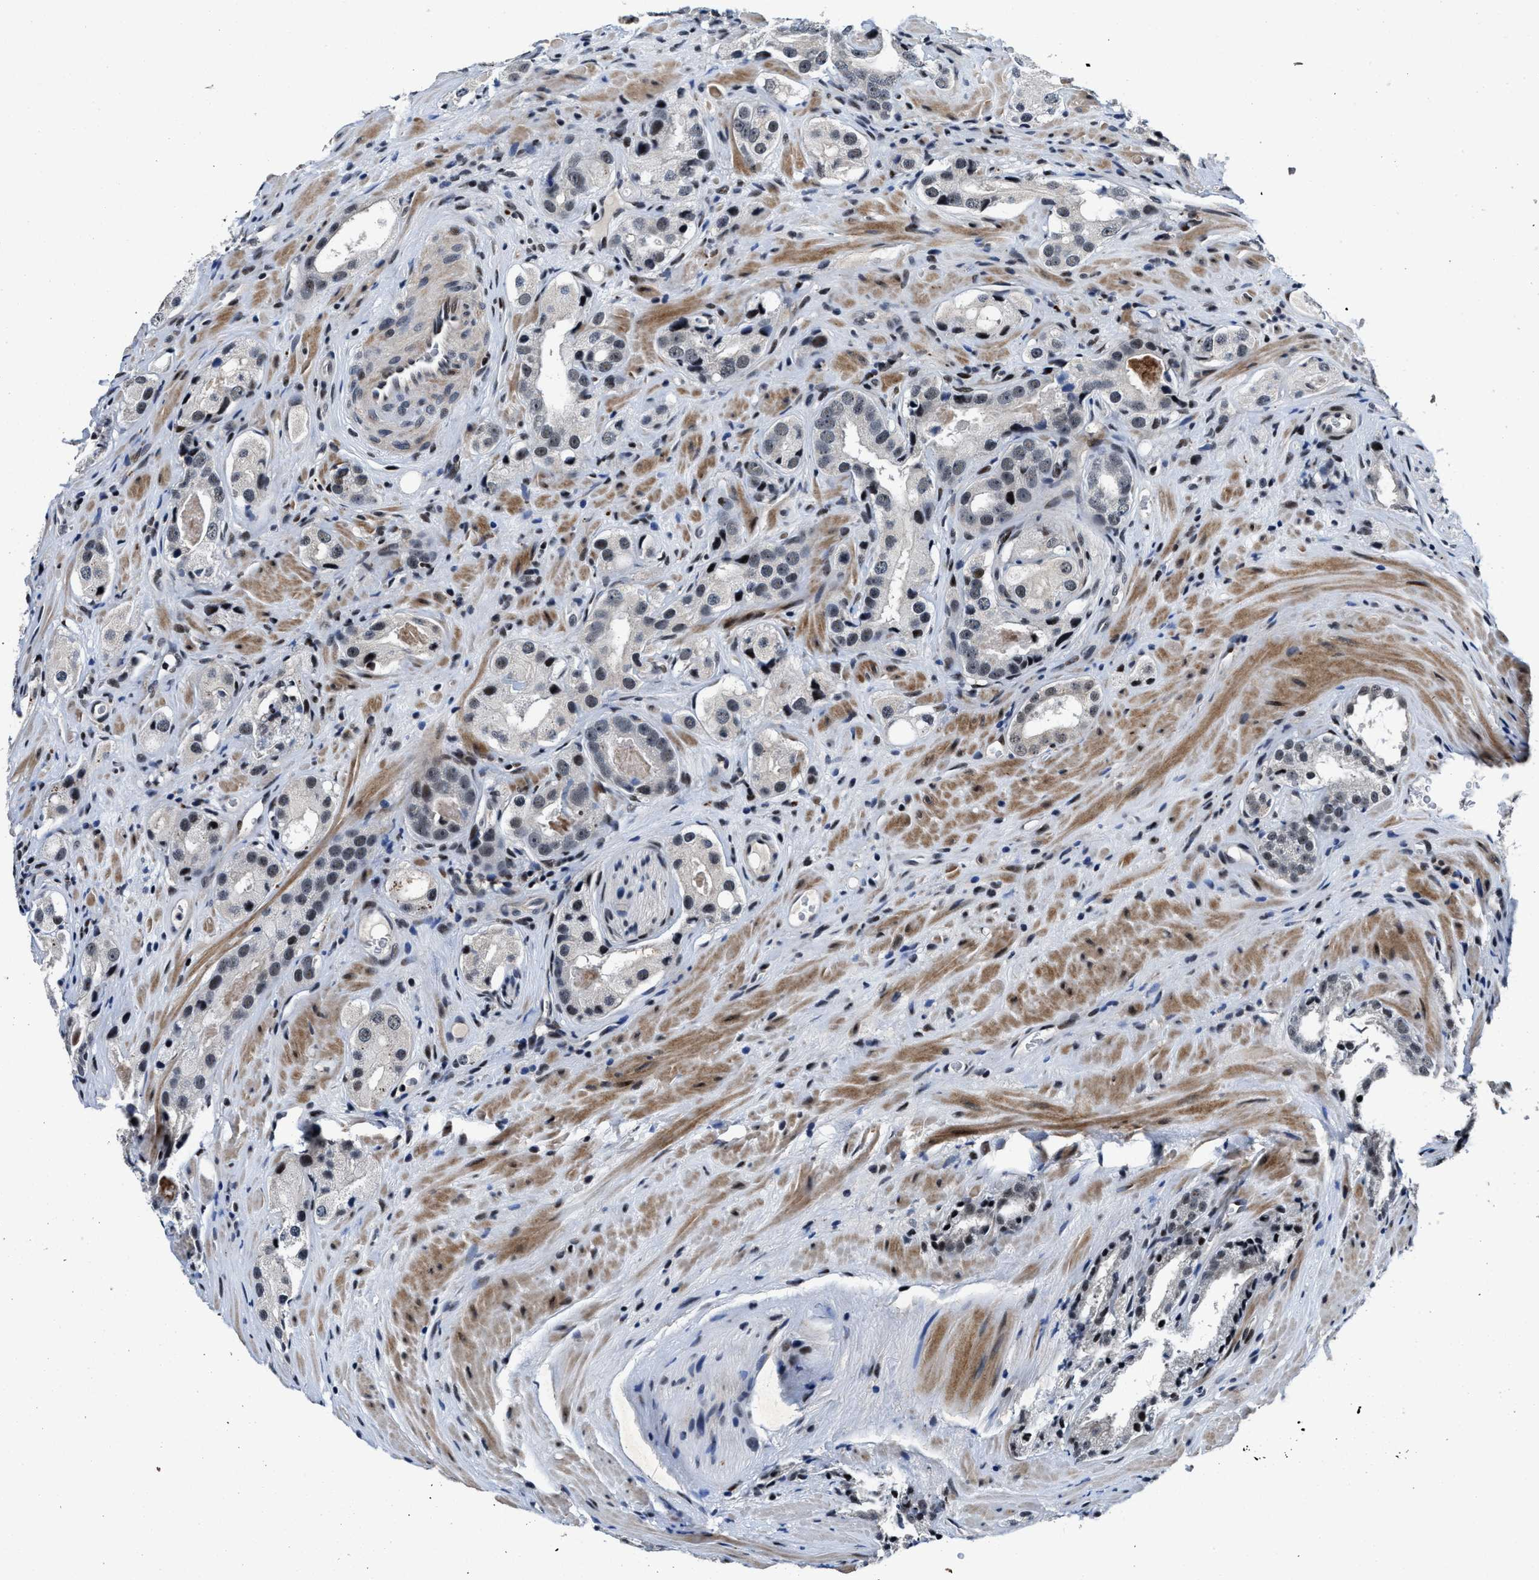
{"staining": {"intensity": "weak", "quantity": "<25%", "location": "nuclear"}, "tissue": "prostate cancer", "cell_type": "Tumor cells", "image_type": "cancer", "snomed": [{"axis": "morphology", "description": "Adenocarcinoma, High grade"}, {"axis": "topography", "description": "Prostate"}], "caption": "Human prostate cancer (high-grade adenocarcinoma) stained for a protein using immunohistochemistry (IHC) demonstrates no expression in tumor cells.", "gene": "ZNF233", "patient": {"sex": "male", "age": 63}}